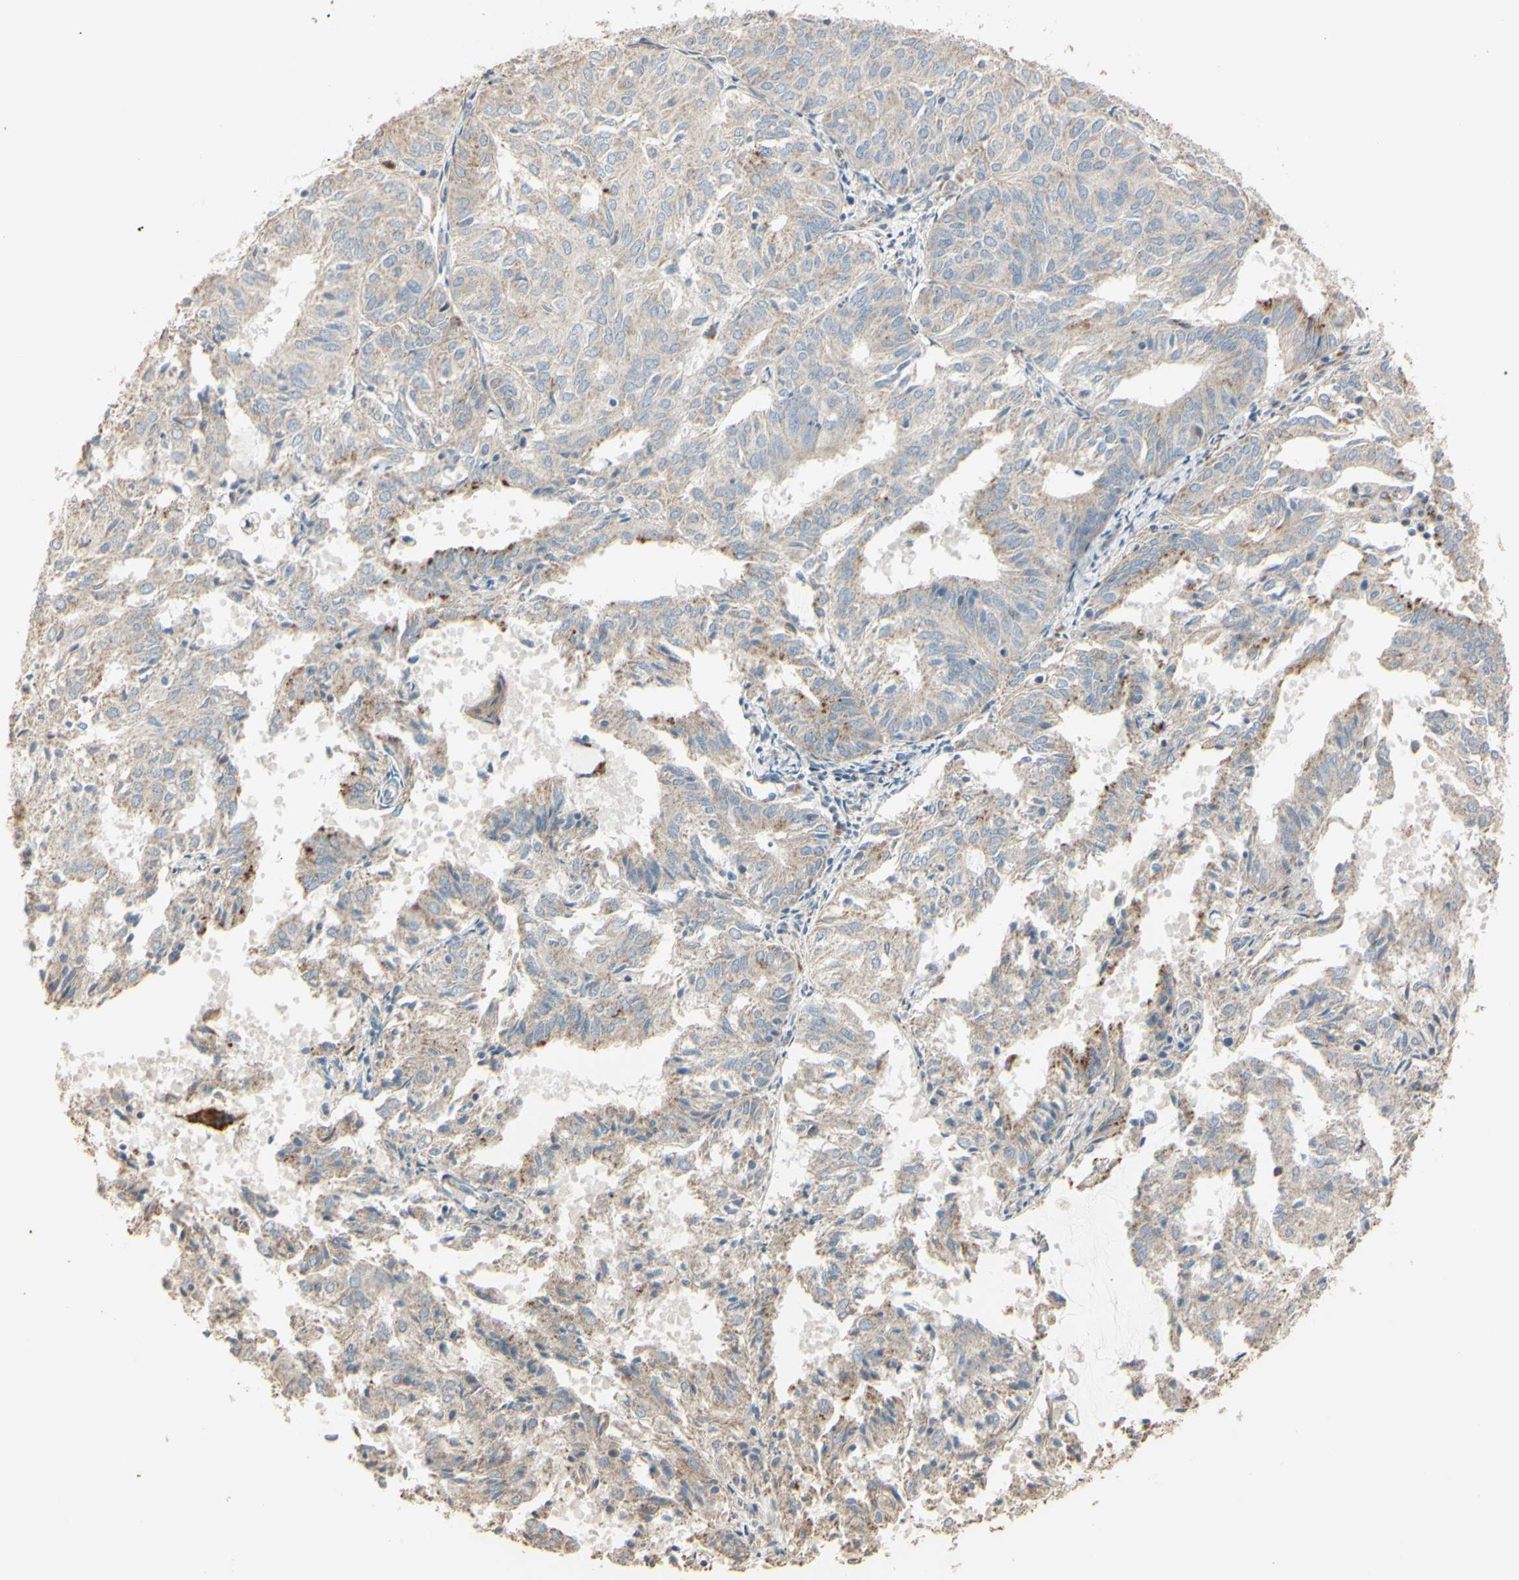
{"staining": {"intensity": "weak", "quantity": ">75%", "location": "cytoplasmic/membranous"}, "tissue": "endometrial cancer", "cell_type": "Tumor cells", "image_type": "cancer", "snomed": [{"axis": "morphology", "description": "Adenocarcinoma, NOS"}, {"axis": "topography", "description": "Uterus"}], "caption": "This micrograph displays adenocarcinoma (endometrial) stained with immunohistochemistry (IHC) to label a protein in brown. The cytoplasmic/membranous of tumor cells show weak positivity for the protein. Nuclei are counter-stained blue.", "gene": "ANGPTL1", "patient": {"sex": "female", "age": 60}}